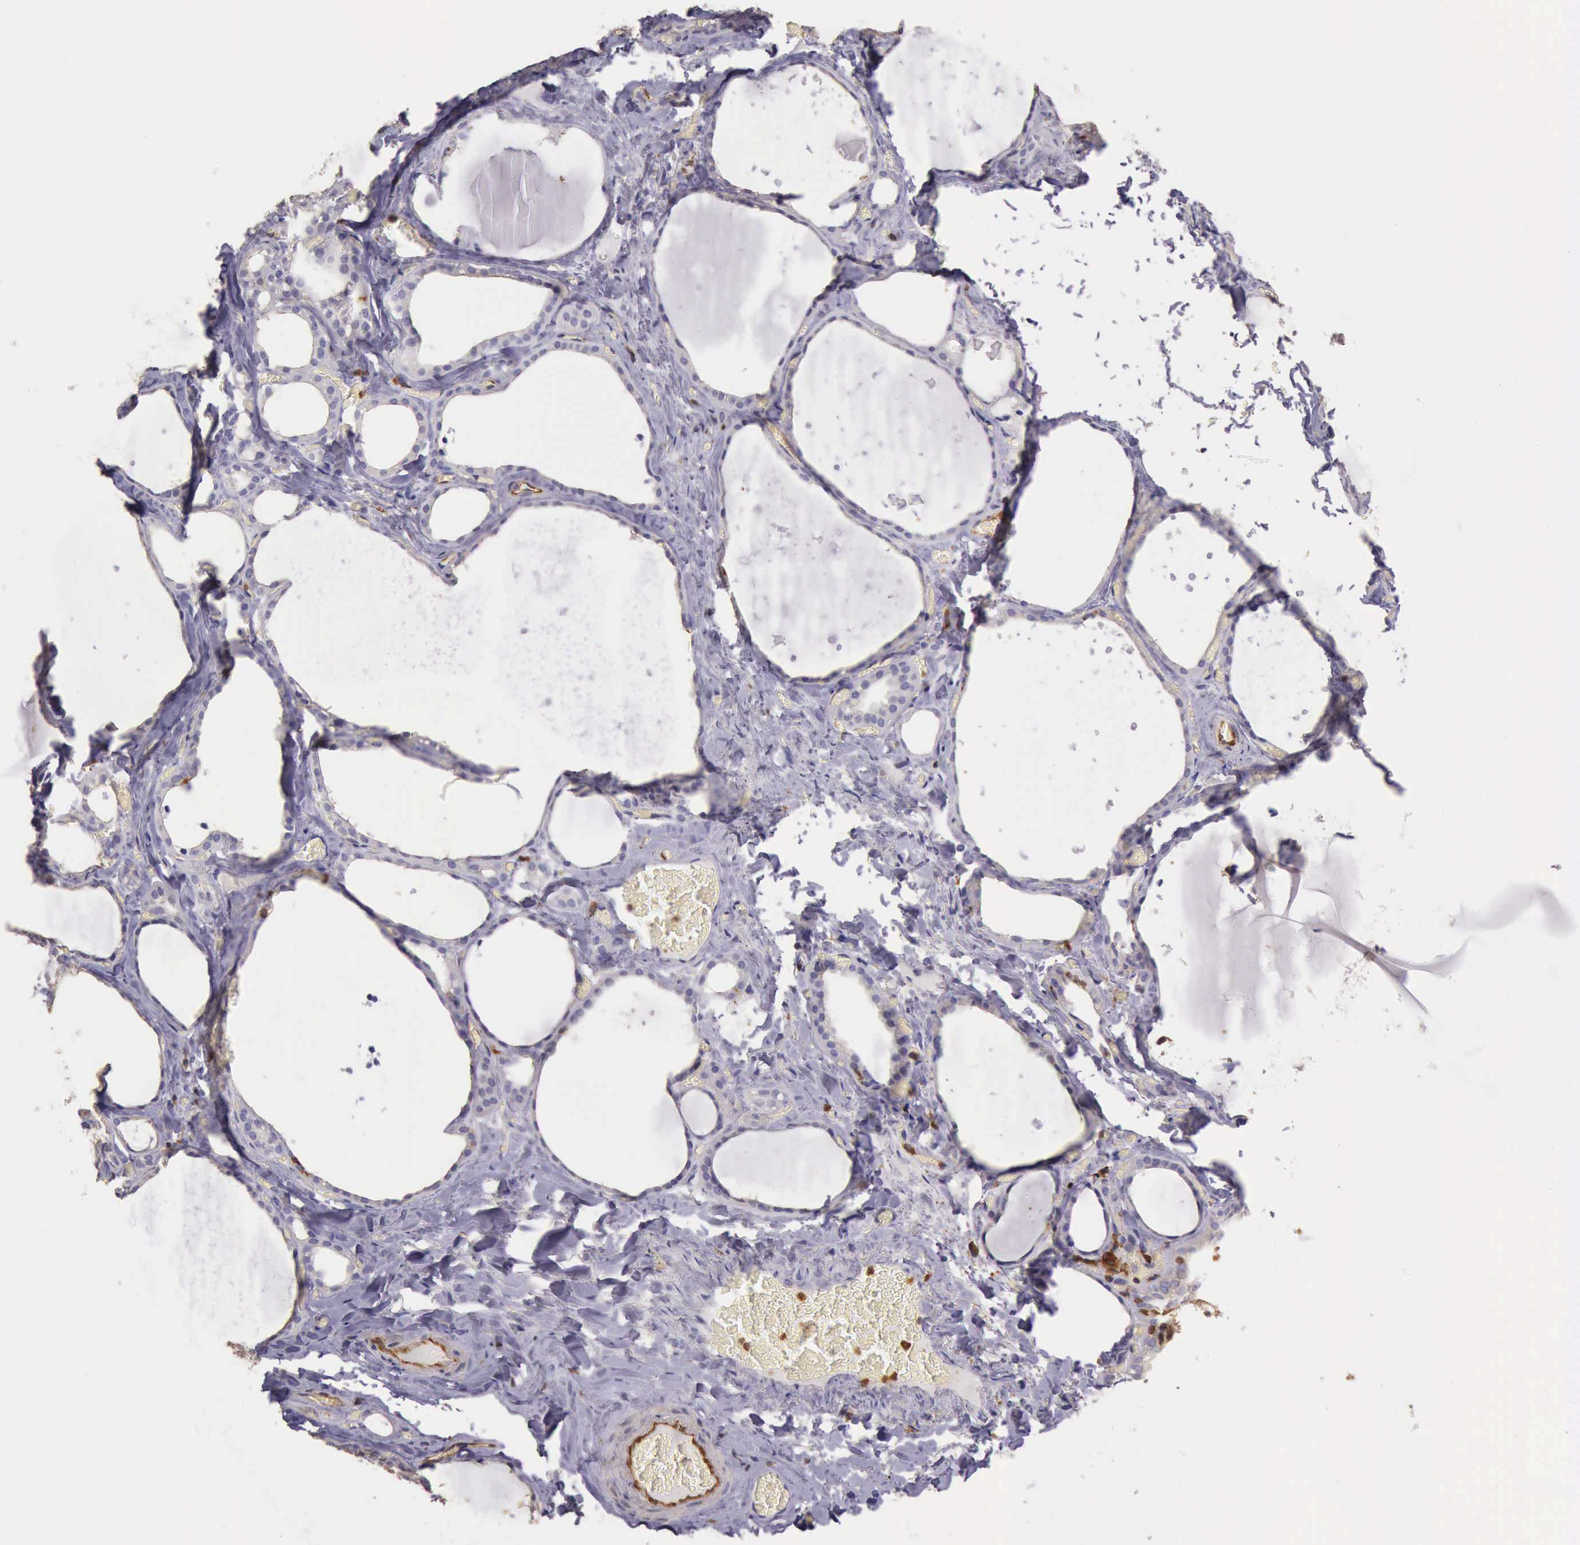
{"staining": {"intensity": "negative", "quantity": "none", "location": "none"}, "tissue": "thyroid gland", "cell_type": "Glandular cells", "image_type": "normal", "snomed": [{"axis": "morphology", "description": "Normal tissue, NOS"}, {"axis": "topography", "description": "Thyroid gland"}], "caption": "Immunohistochemistry (IHC) histopathology image of benign thyroid gland stained for a protein (brown), which displays no expression in glandular cells.", "gene": "ARHGAP4", "patient": {"sex": "male", "age": 76}}